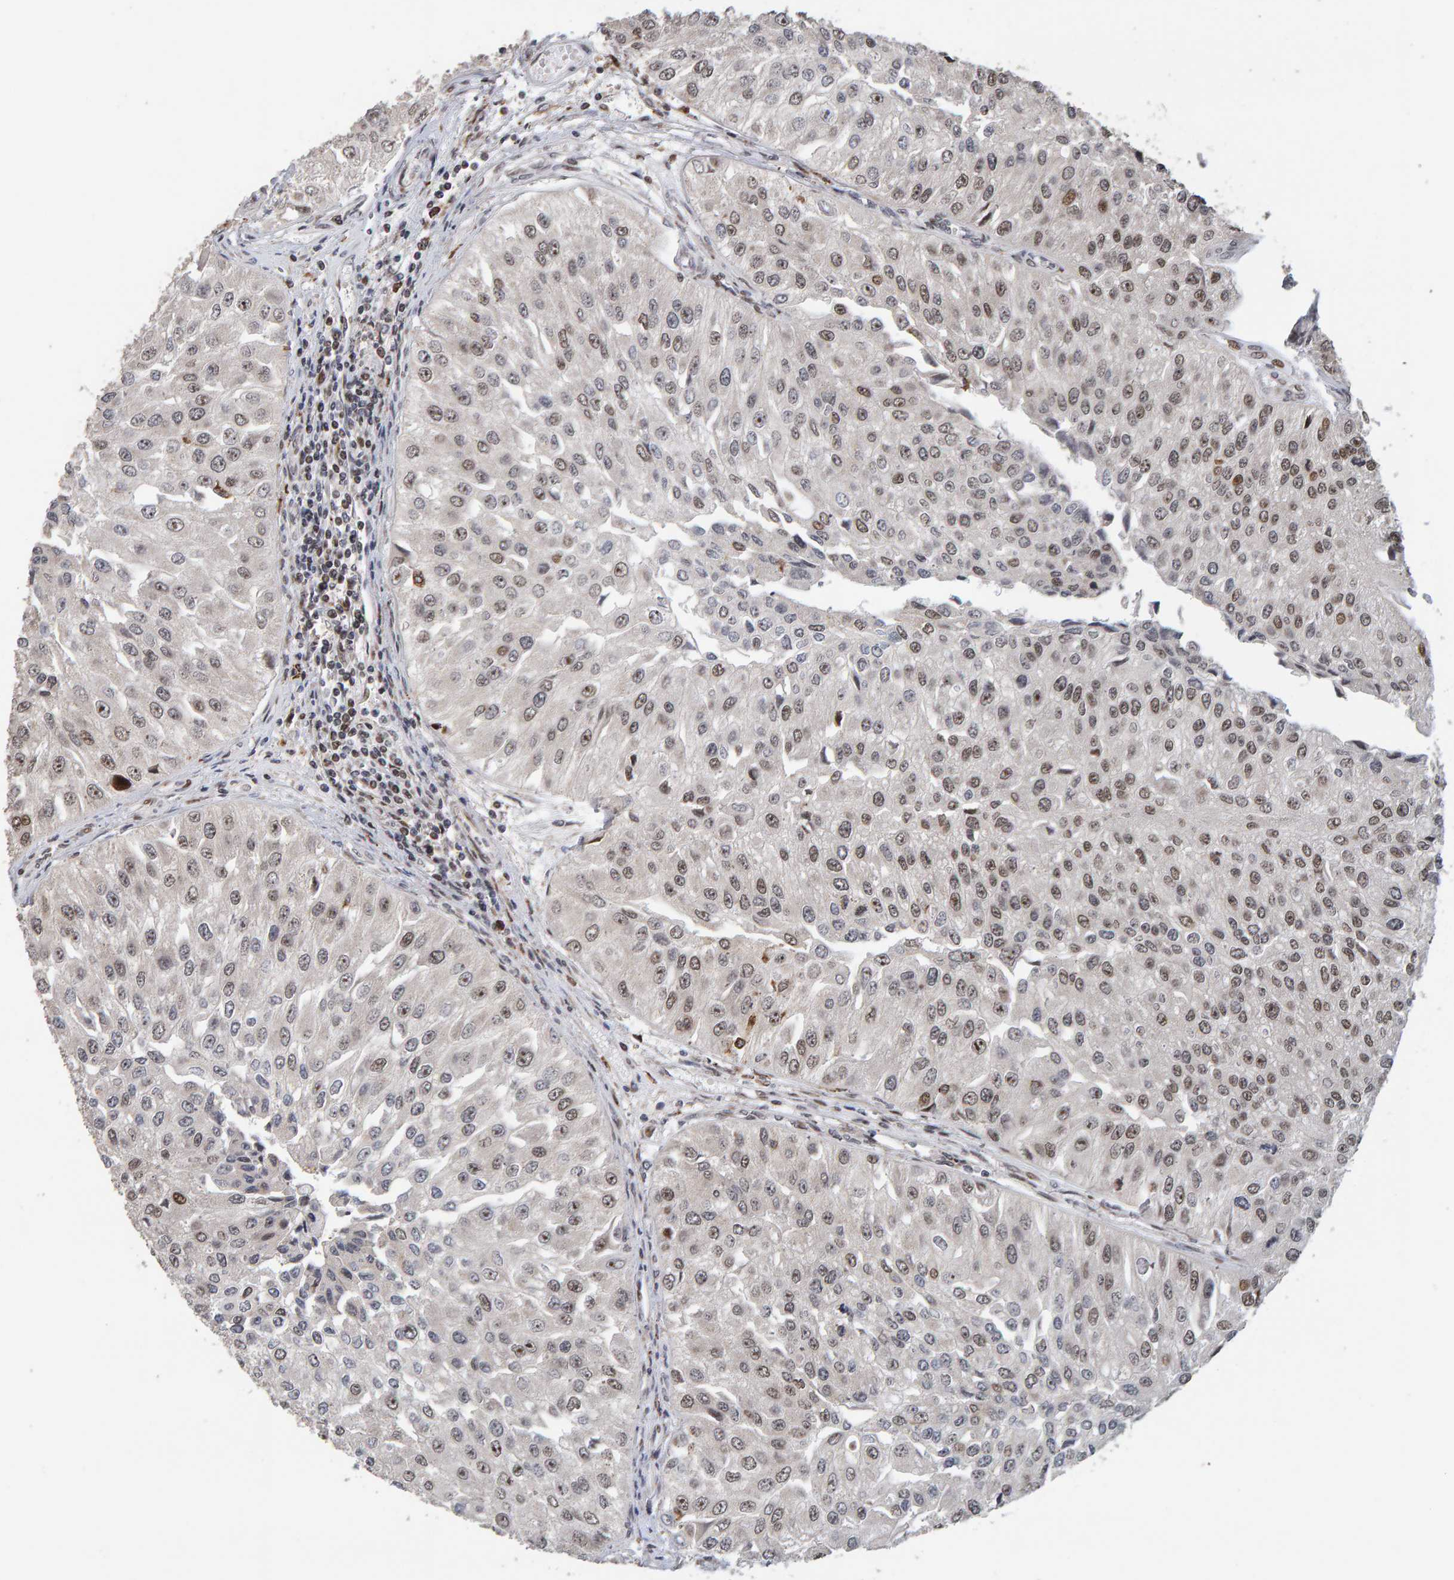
{"staining": {"intensity": "moderate", "quantity": "25%-75%", "location": "nuclear"}, "tissue": "urothelial cancer", "cell_type": "Tumor cells", "image_type": "cancer", "snomed": [{"axis": "morphology", "description": "Urothelial carcinoma, High grade"}, {"axis": "topography", "description": "Kidney"}, {"axis": "topography", "description": "Urinary bladder"}], "caption": "High-power microscopy captured an immunohistochemistry image of urothelial carcinoma (high-grade), revealing moderate nuclear staining in approximately 25%-75% of tumor cells.", "gene": "CHD4", "patient": {"sex": "male", "age": 77}}